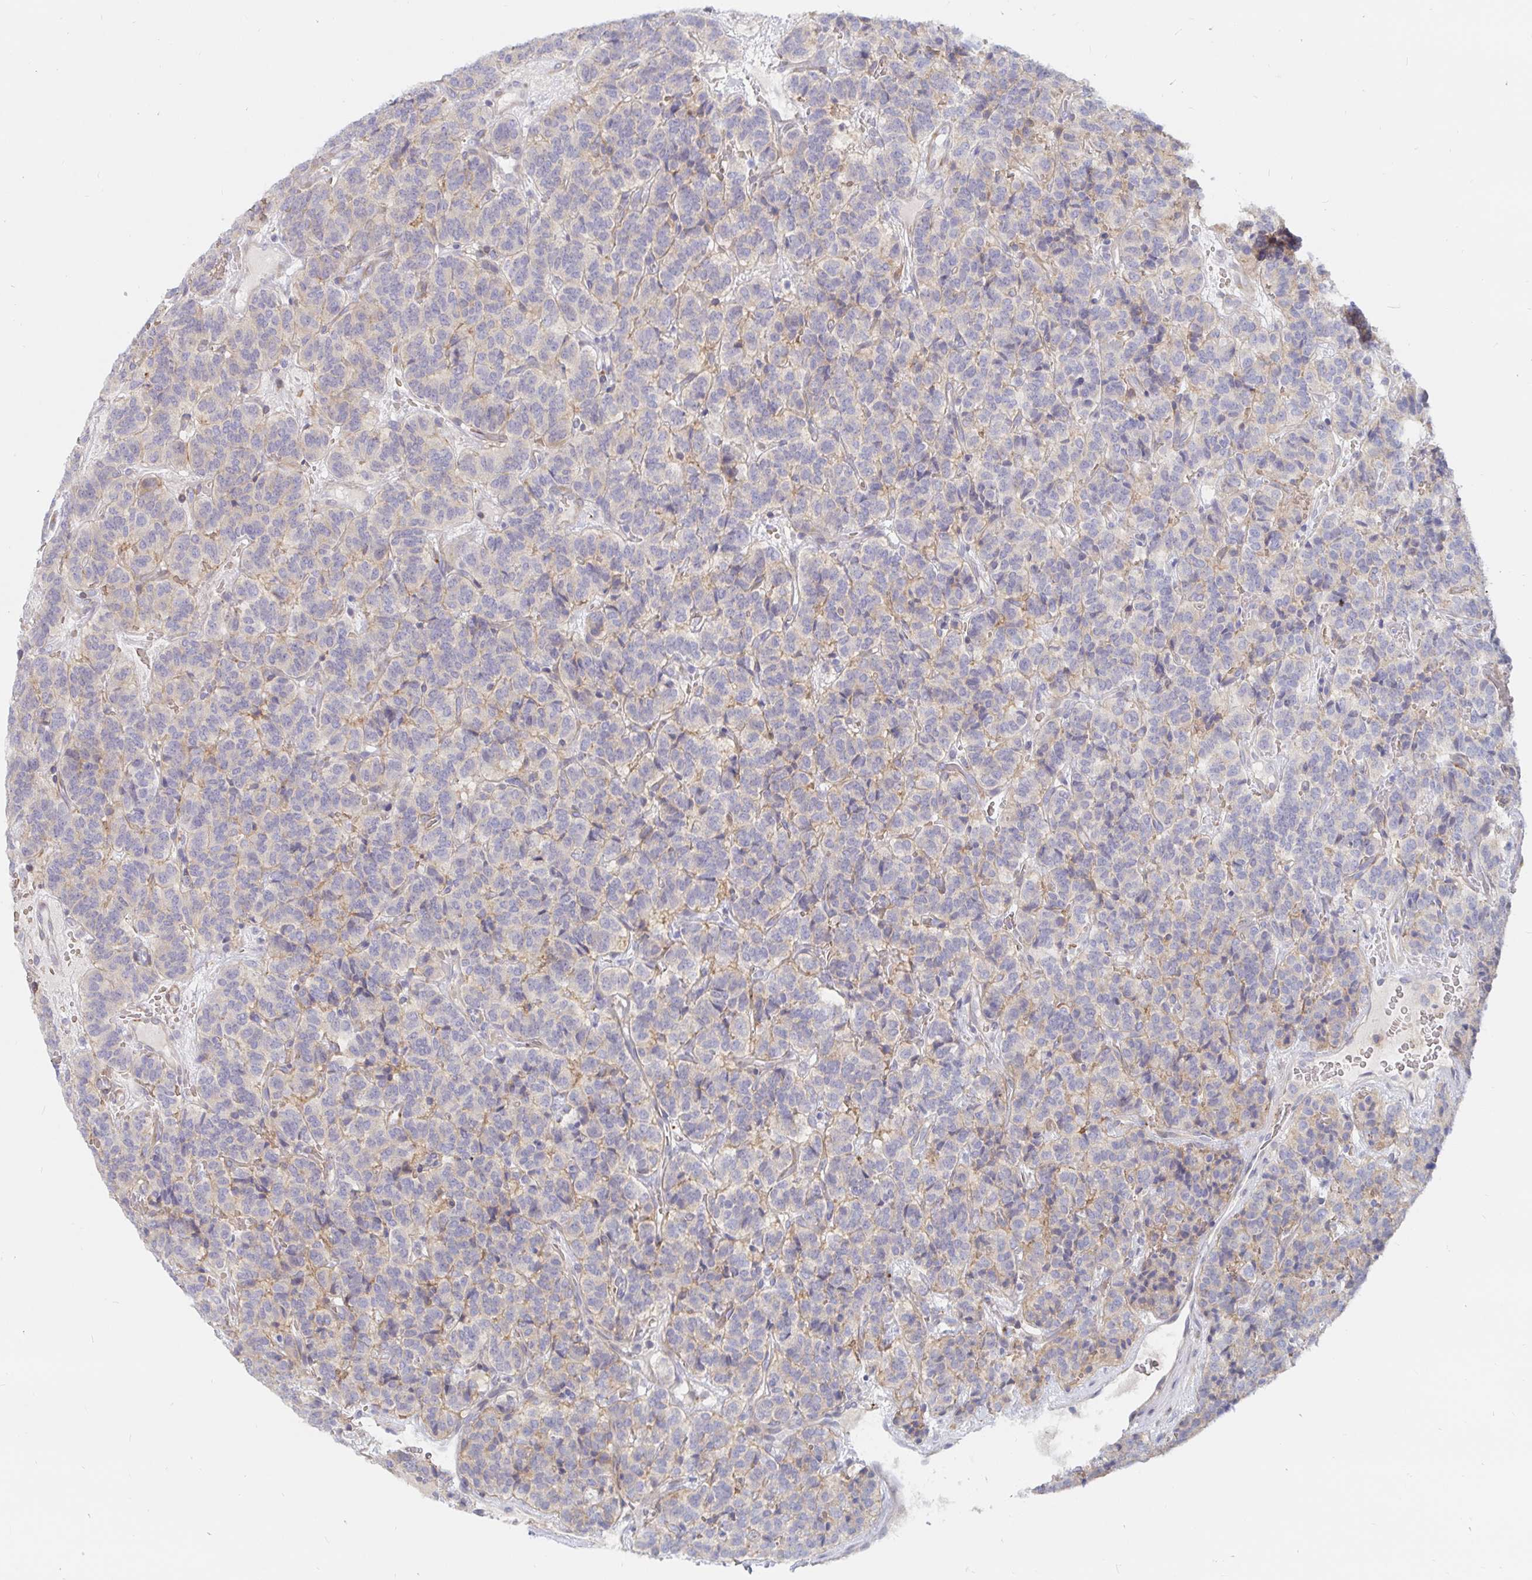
{"staining": {"intensity": "negative", "quantity": "none", "location": "none"}, "tissue": "carcinoid", "cell_type": "Tumor cells", "image_type": "cancer", "snomed": [{"axis": "morphology", "description": "Carcinoid, malignant, NOS"}, {"axis": "topography", "description": "Pancreas"}], "caption": "This histopathology image is of carcinoid (malignant) stained with immunohistochemistry to label a protein in brown with the nuclei are counter-stained blue. There is no expression in tumor cells. (DAB (3,3'-diaminobenzidine) IHC visualized using brightfield microscopy, high magnification).", "gene": "KCTD19", "patient": {"sex": "male", "age": 36}}